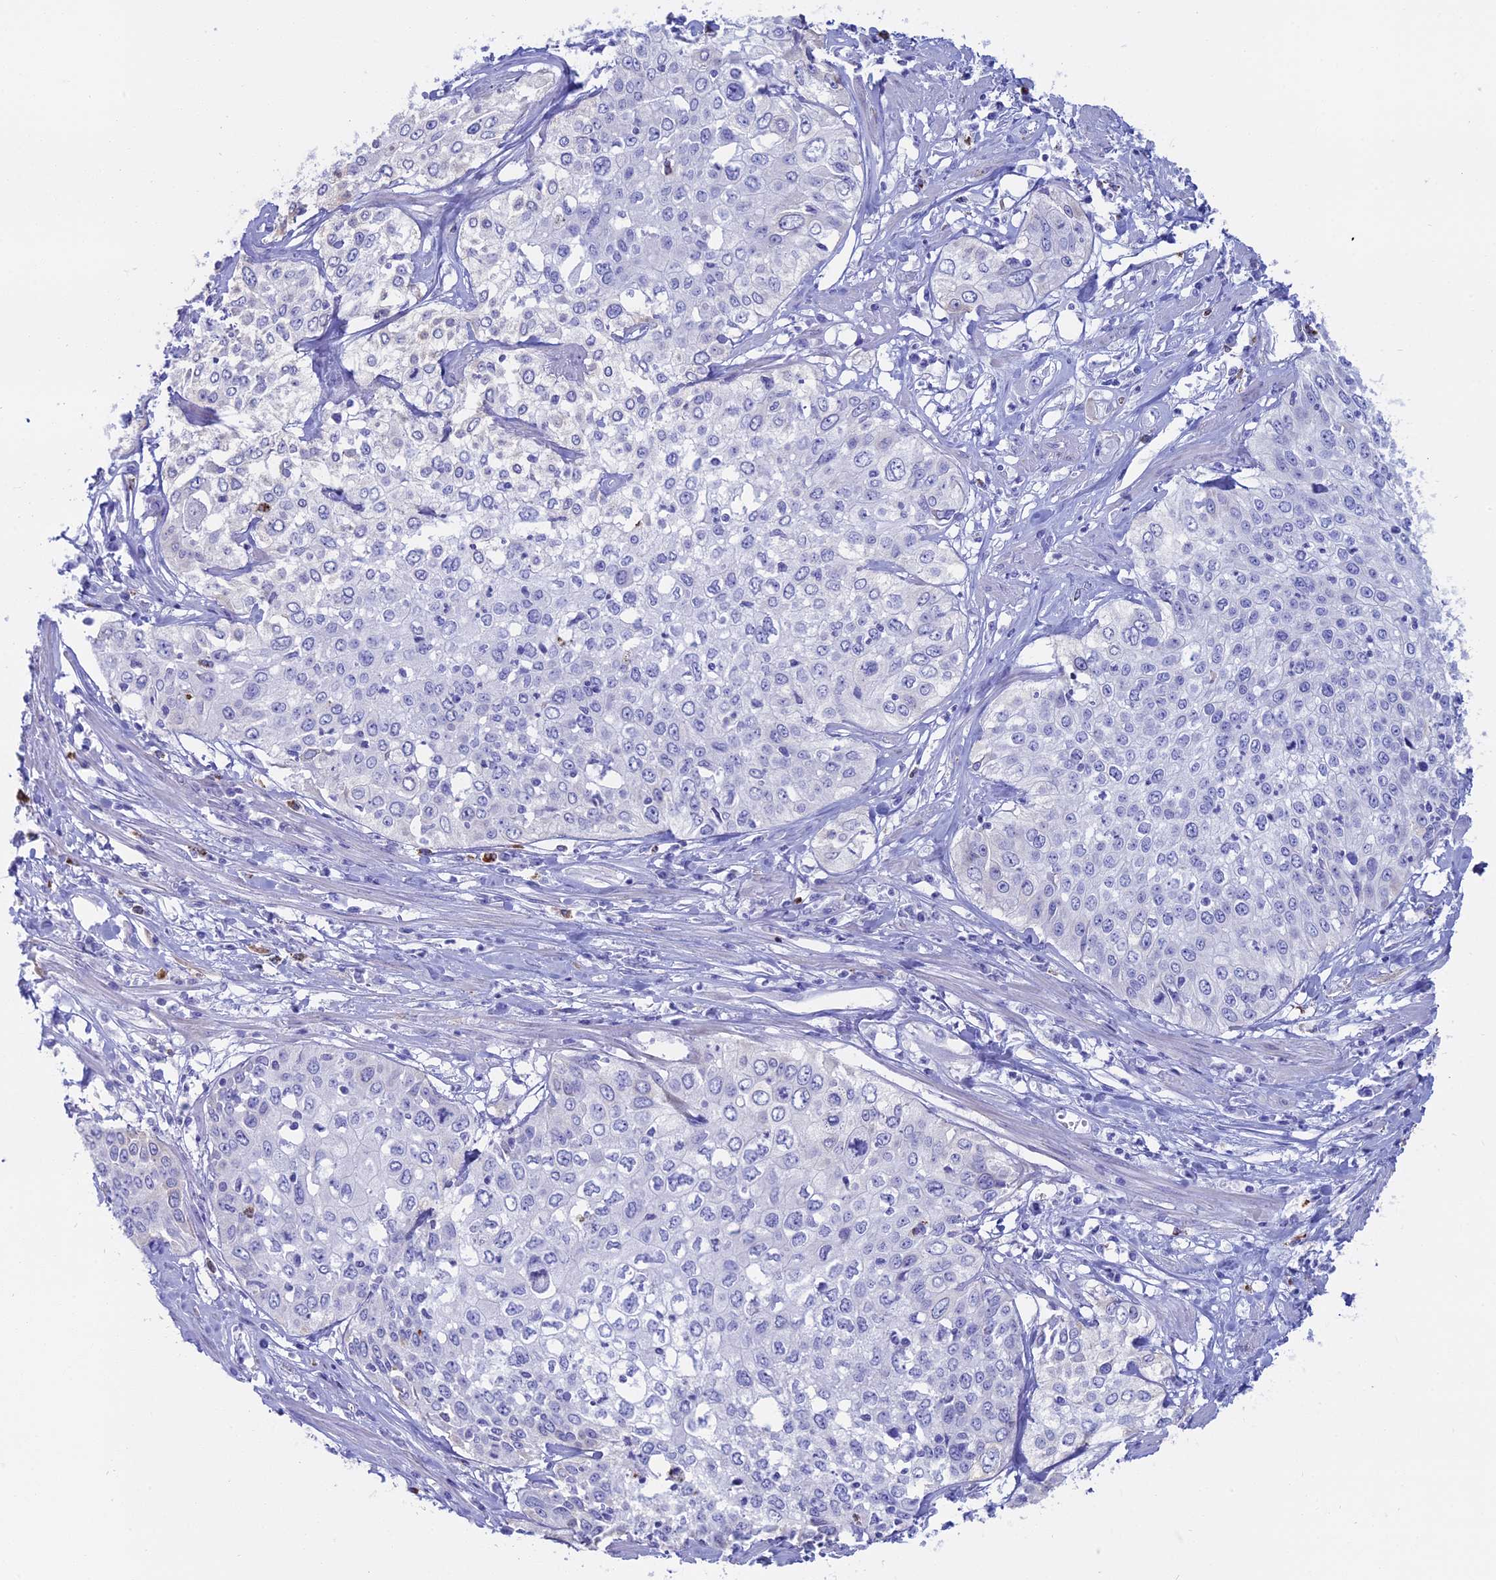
{"staining": {"intensity": "negative", "quantity": "none", "location": "none"}, "tissue": "cervical cancer", "cell_type": "Tumor cells", "image_type": "cancer", "snomed": [{"axis": "morphology", "description": "Squamous cell carcinoma, NOS"}, {"axis": "topography", "description": "Cervix"}], "caption": "DAB immunohistochemical staining of squamous cell carcinoma (cervical) reveals no significant staining in tumor cells.", "gene": "OR2AE1", "patient": {"sex": "female", "age": 31}}